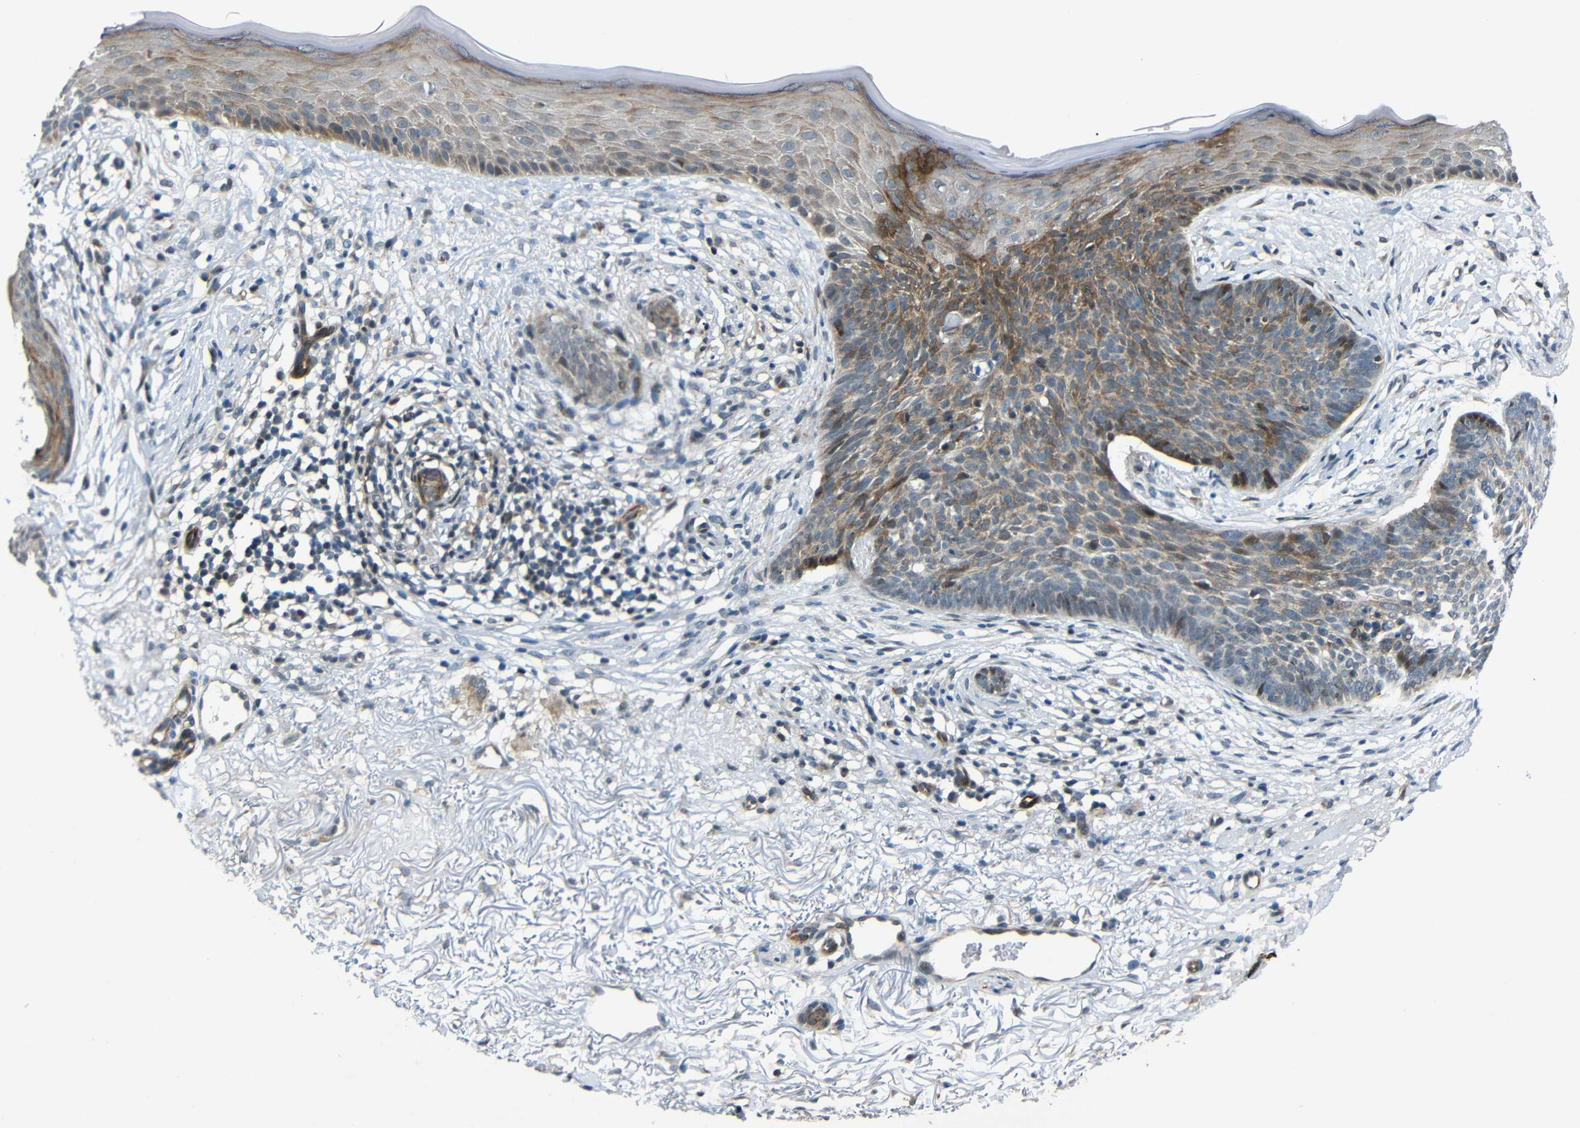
{"staining": {"intensity": "moderate", "quantity": "<25%", "location": "cytoplasmic/membranous"}, "tissue": "skin cancer", "cell_type": "Tumor cells", "image_type": "cancer", "snomed": [{"axis": "morphology", "description": "Basal cell carcinoma"}, {"axis": "topography", "description": "Skin"}], "caption": "A photomicrograph of basal cell carcinoma (skin) stained for a protein displays moderate cytoplasmic/membranous brown staining in tumor cells. (DAB IHC with brightfield microscopy, high magnification).", "gene": "SYDE1", "patient": {"sex": "female", "age": 70}}